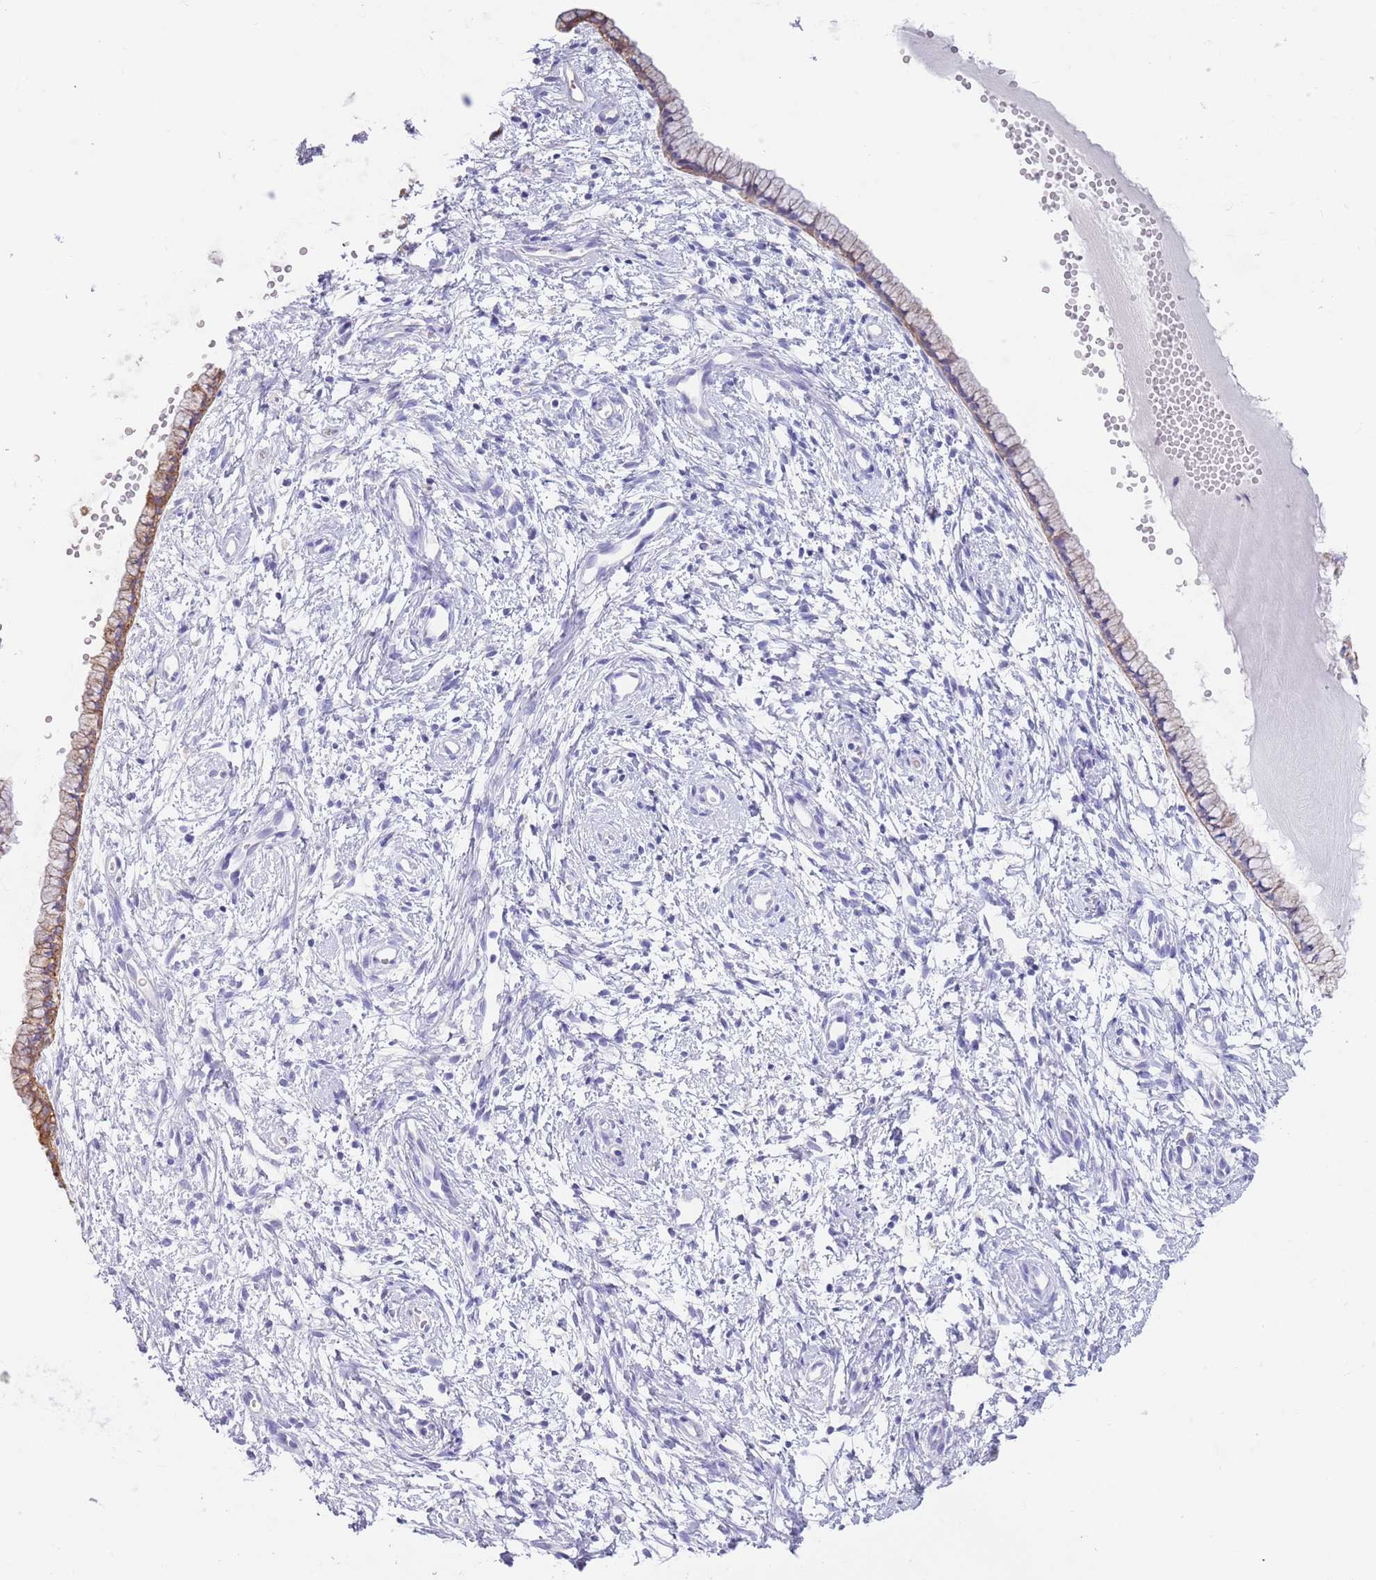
{"staining": {"intensity": "moderate", "quantity": "25%-75%", "location": "cytoplasmic/membranous"}, "tissue": "cervix", "cell_type": "Glandular cells", "image_type": "normal", "snomed": [{"axis": "morphology", "description": "Normal tissue, NOS"}, {"axis": "topography", "description": "Cervix"}], "caption": "High-power microscopy captured an immunohistochemistry (IHC) photomicrograph of normal cervix, revealing moderate cytoplasmic/membranous expression in approximately 25%-75% of glandular cells.", "gene": "CCDC149", "patient": {"sex": "female", "age": 57}}